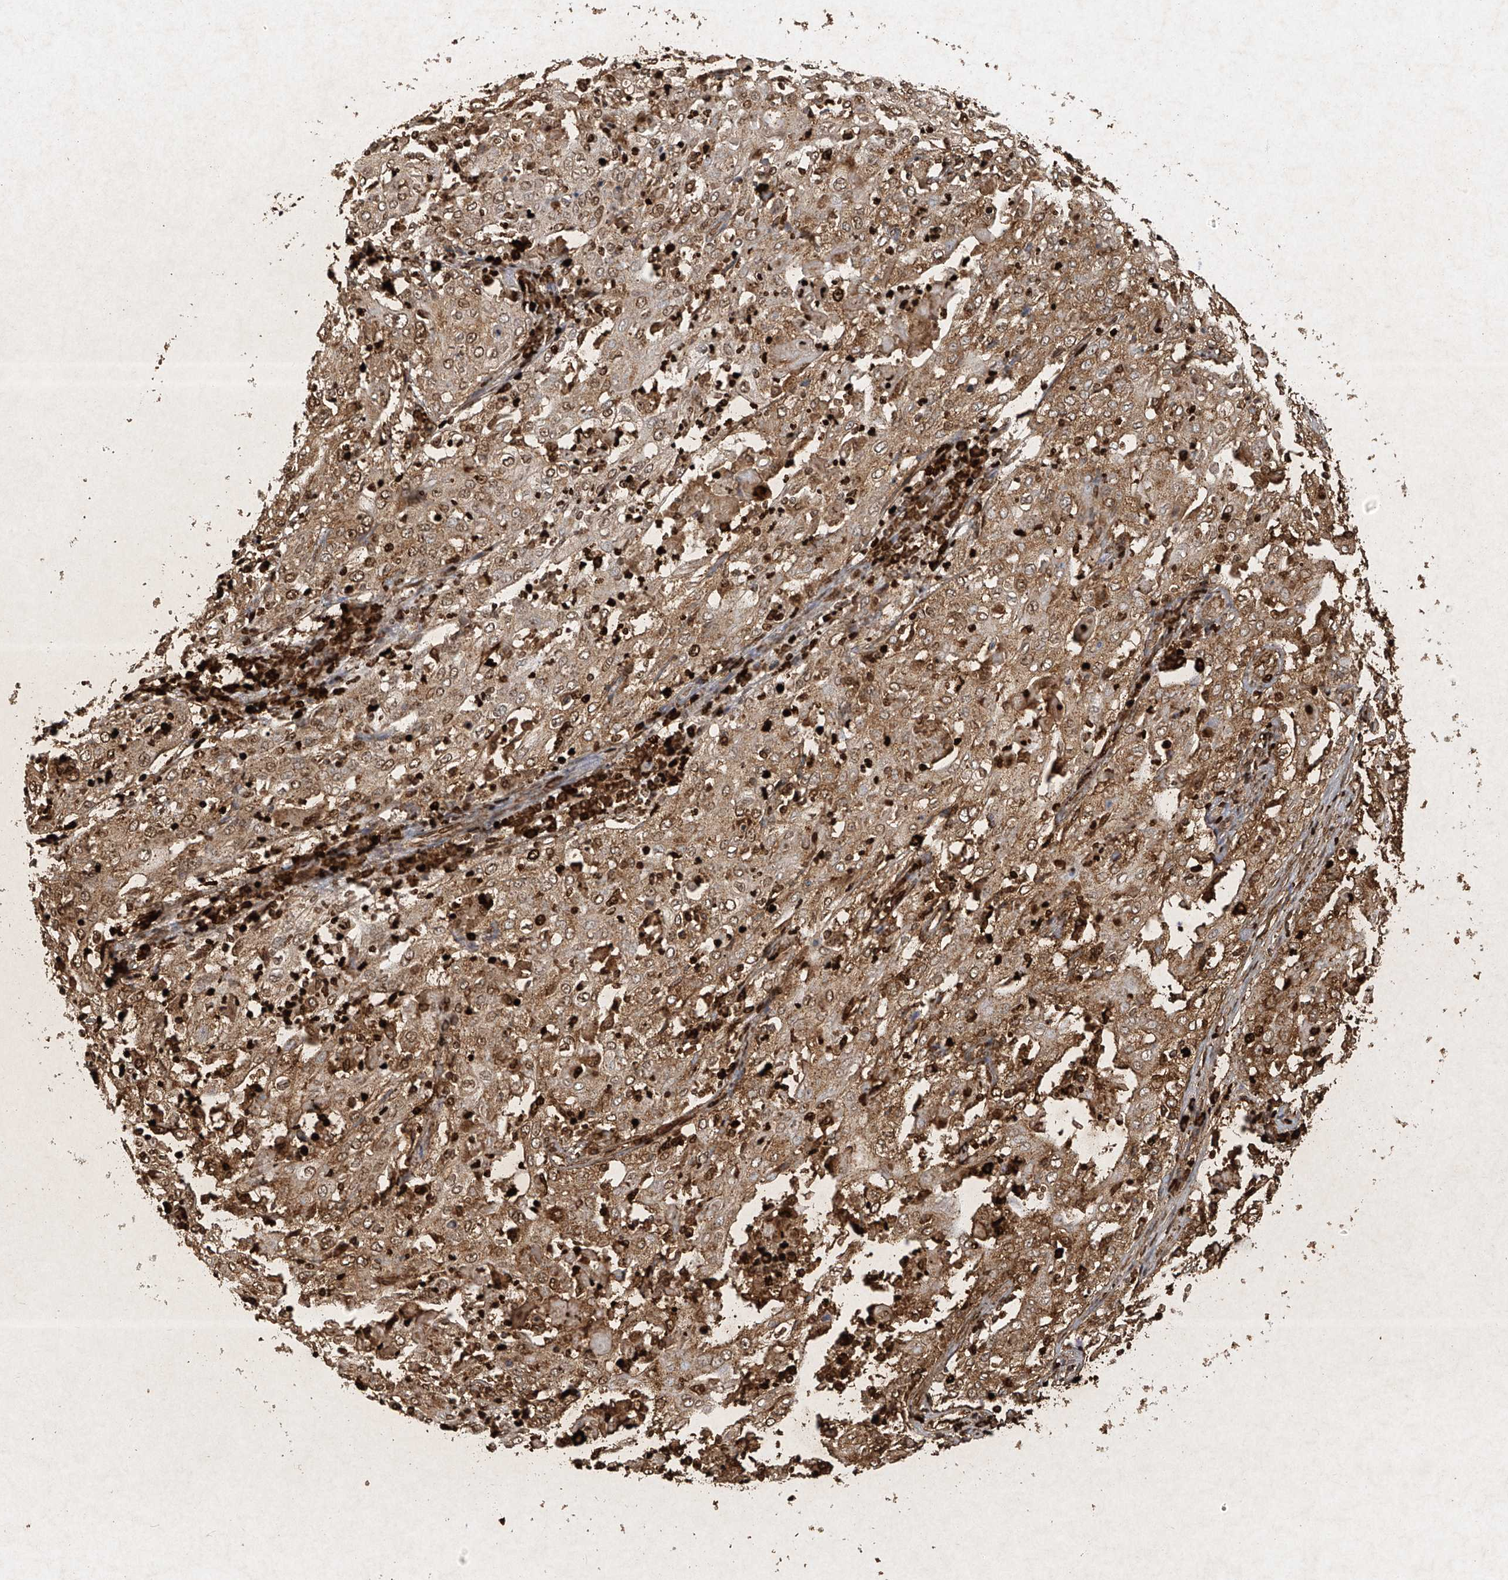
{"staining": {"intensity": "moderate", "quantity": ">75%", "location": "cytoplasmic/membranous,nuclear"}, "tissue": "cervical cancer", "cell_type": "Tumor cells", "image_type": "cancer", "snomed": [{"axis": "morphology", "description": "Squamous cell carcinoma, NOS"}, {"axis": "topography", "description": "Cervix"}], "caption": "DAB (3,3'-diaminobenzidine) immunohistochemical staining of human cervical cancer demonstrates moderate cytoplasmic/membranous and nuclear protein positivity in about >75% of tumor cells. The protein is shown in brown color, while the nuclei are stained blue.", "gene": "ATRIP", "patient": {"sex": "female", "age": 39}}